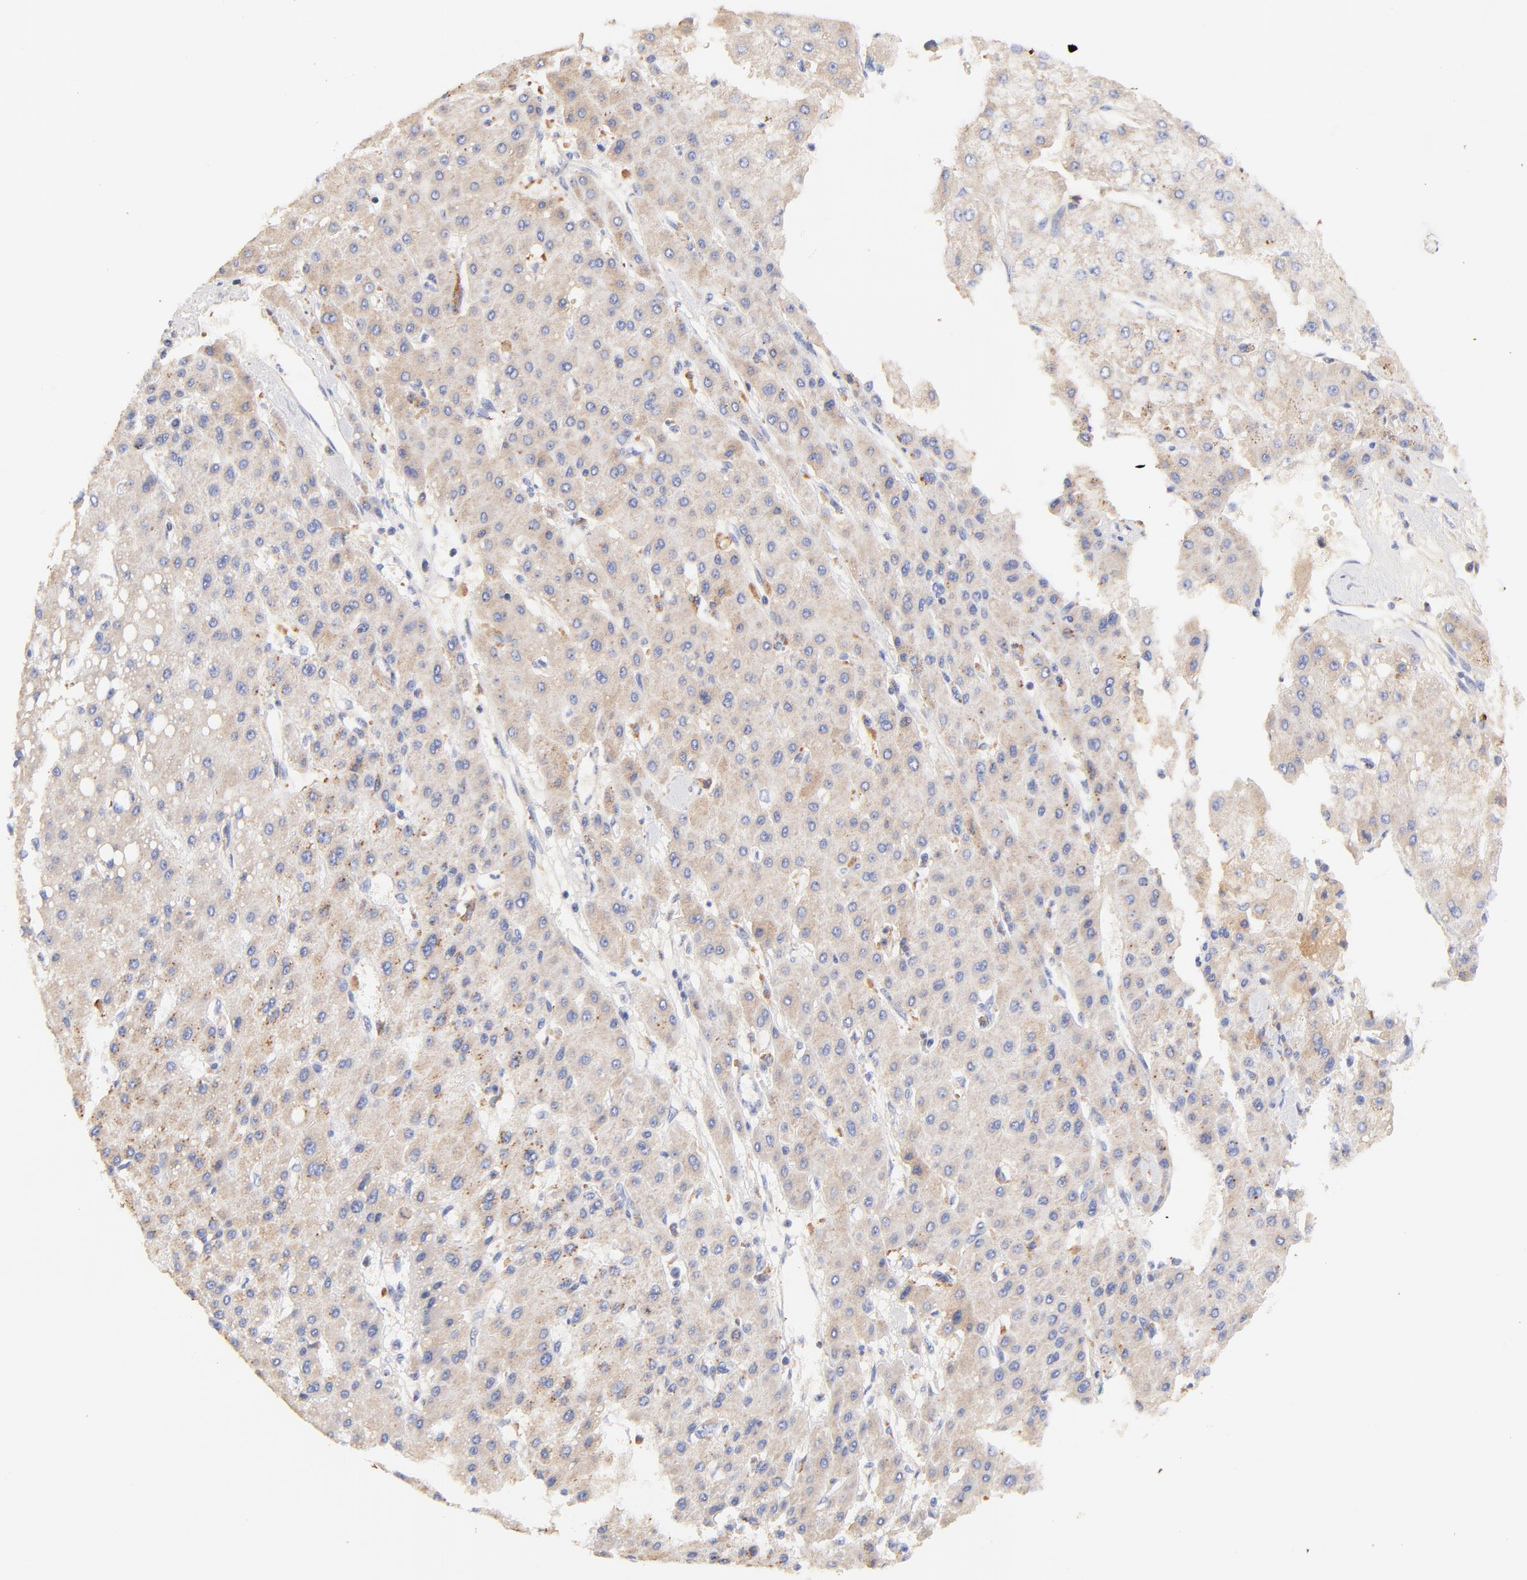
{"staining": {"intensity": "weak", "quantity": ">75%", "location": "cytoplasmic/membranous"}, "tissue": "liver cancer", "cell_type": "Tumor cells", "image_type": "cancer", "snomed": [{"axis": "morphology", "description": "Carcinoma, Hepatocellular, NOS"}, {"axis": "topography", "description": "Liver"}], "caption": "An image of liver hepatocellular carcinoma stained for a protein shows weak cytoplasmic/membranous brown staining in tumor cells.", "gene": "IGLV7-43", "patient": {"sex": "female", "age": 52}}